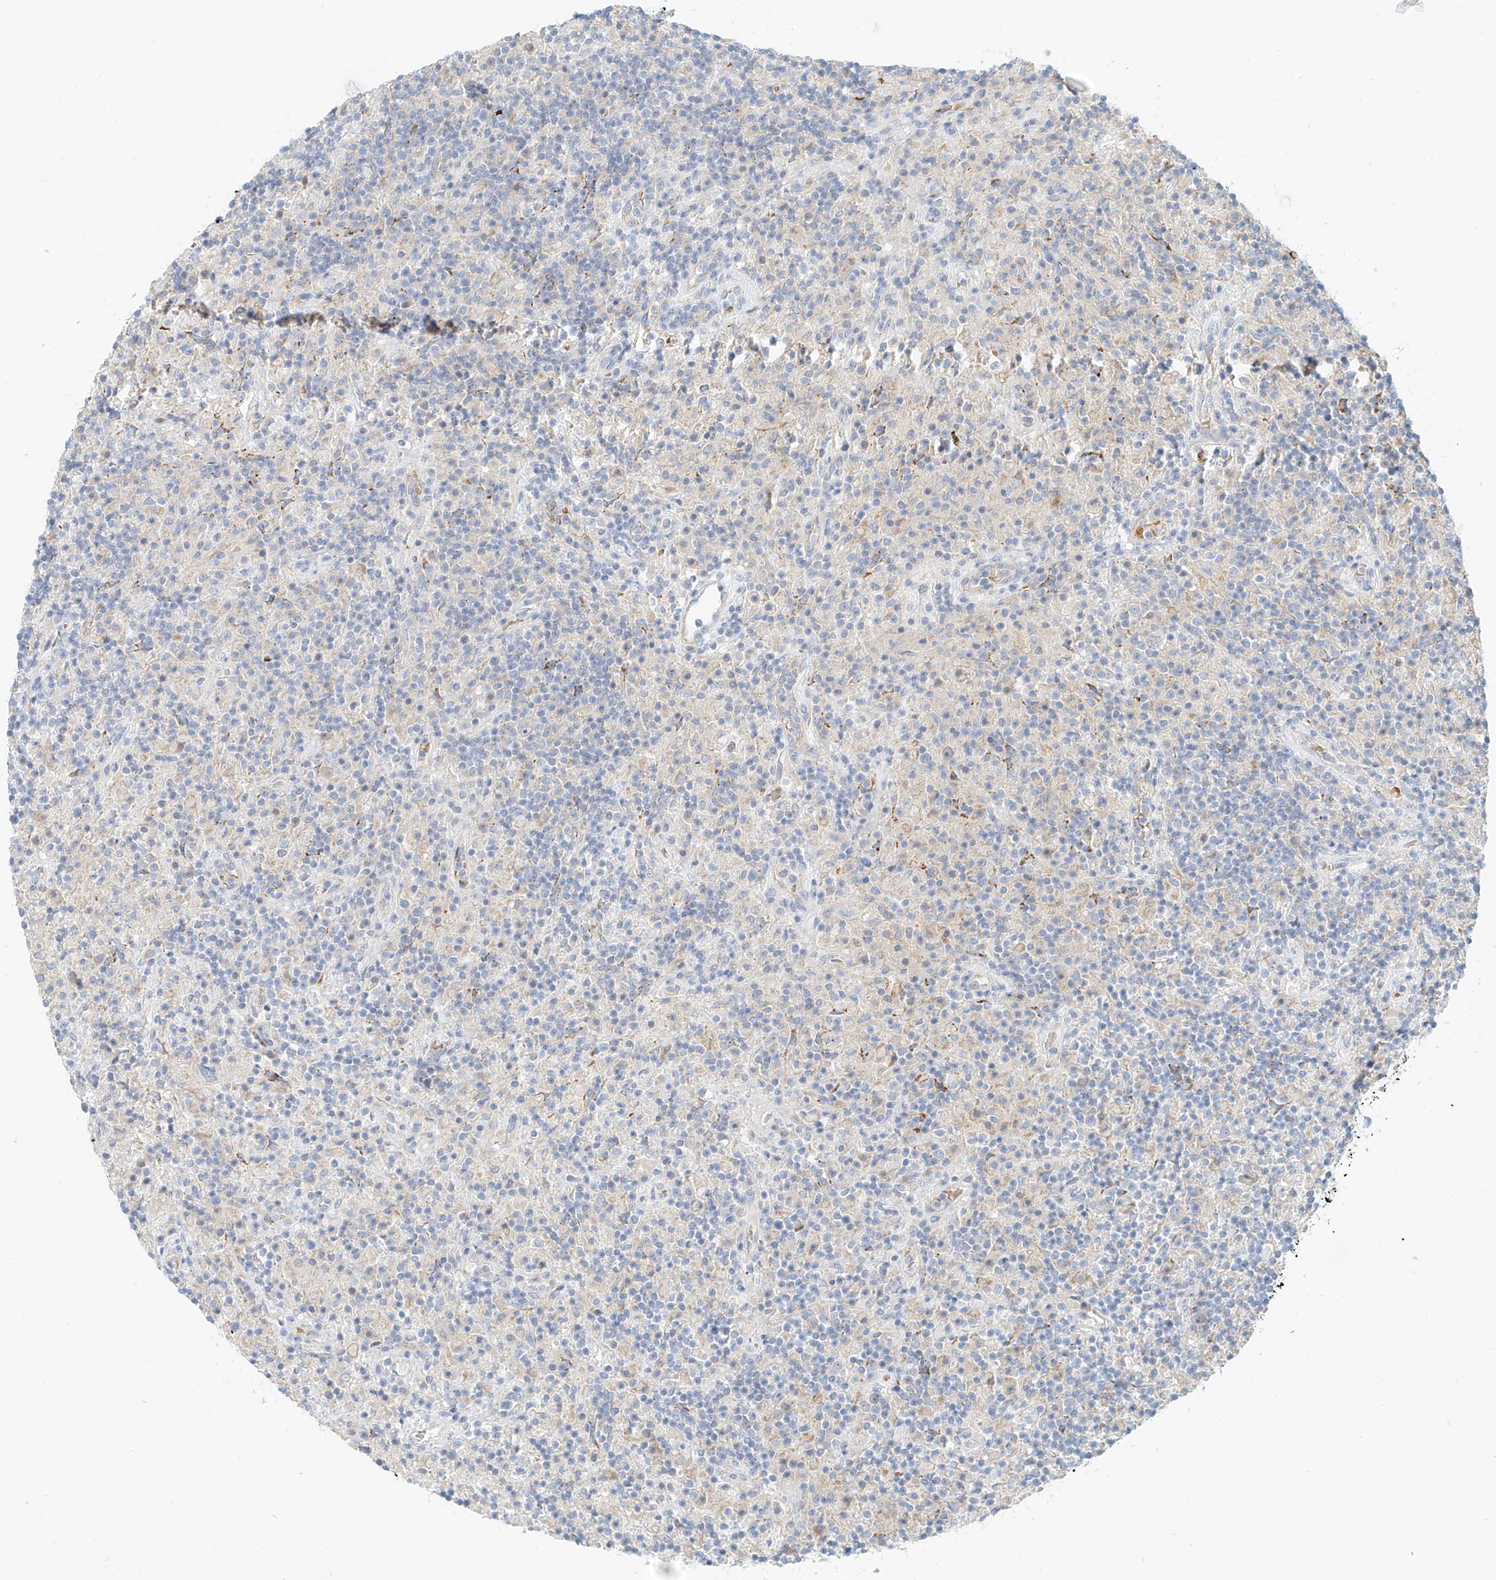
{"staining": {"intensity": "negative", "quantity": "none", "location": "none"}, "tissue": "lymphoma", "cell_type": "Tumor cells", "image_type": "cancer", "snomed": [{"axis": "morphology", "description": "Hodgkin's disease, NOS"}, {"axis": "topography", "description": "Lymph node"}], "caption": "DAB immunohistochemical staining of lymphoma displays no significant expression in tumor cells.", "gene": "SYTL3", "patient": {"sex": "male", "age": 70}}